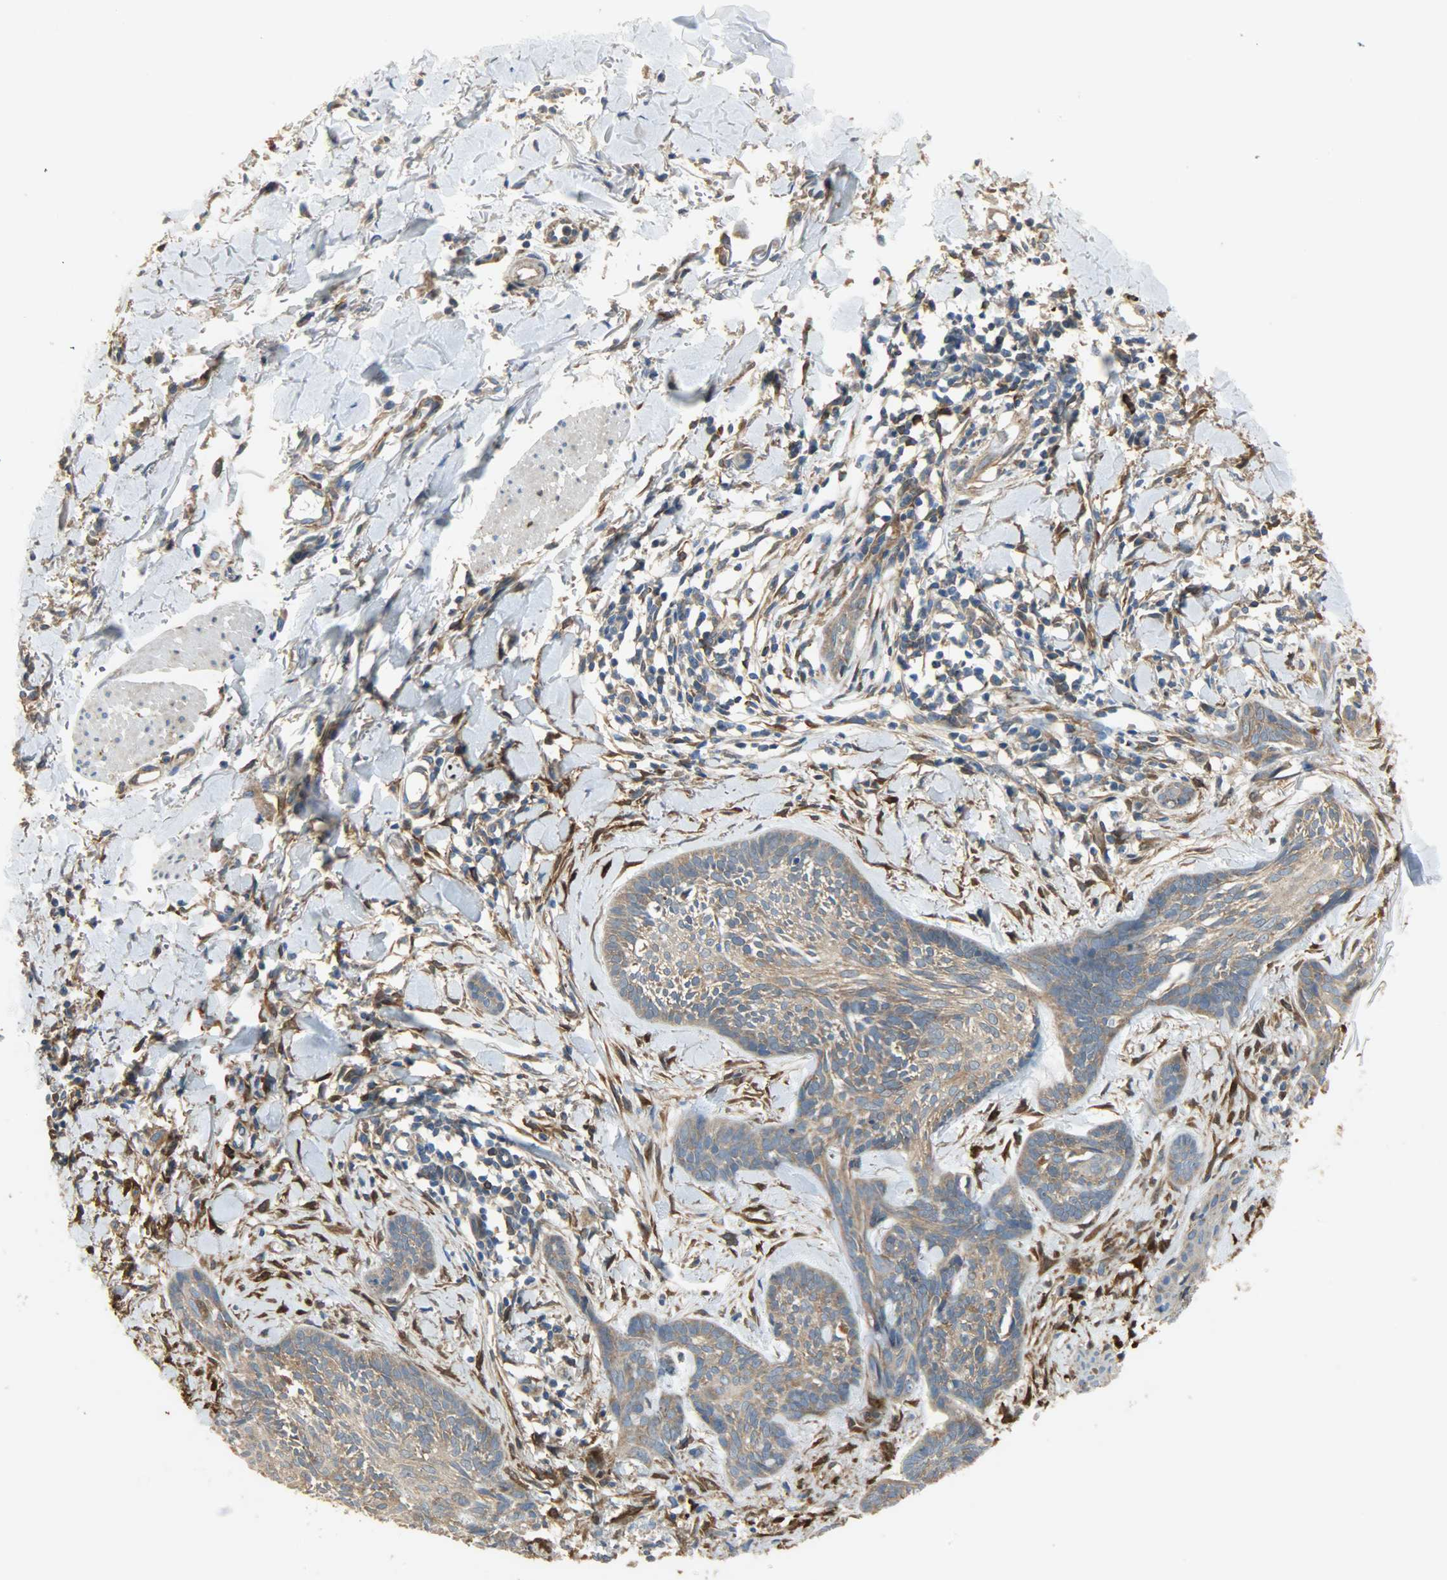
{"staining": {"intensity": "moderate", "quantity": ">75%", "location": "cytoplasmic/membranous"}, "tissue": "skin cancer", "cell_type": "Tumor cells", "image_type": "cancer", "snomed": [{"axis": "morphology", "description": "Normal tissue, NOS"}, {"axis": "morphology", "description": "Basal cell carcinoma"}, {"axis": "topography", "description": "Skin"}], "caption": "Basal cell carcinoma (skin) stained with a protein marker shows moderate staining in tumor cells.", "gene": "C1orf198", "patient": {"sex": "male", "age": 71}}